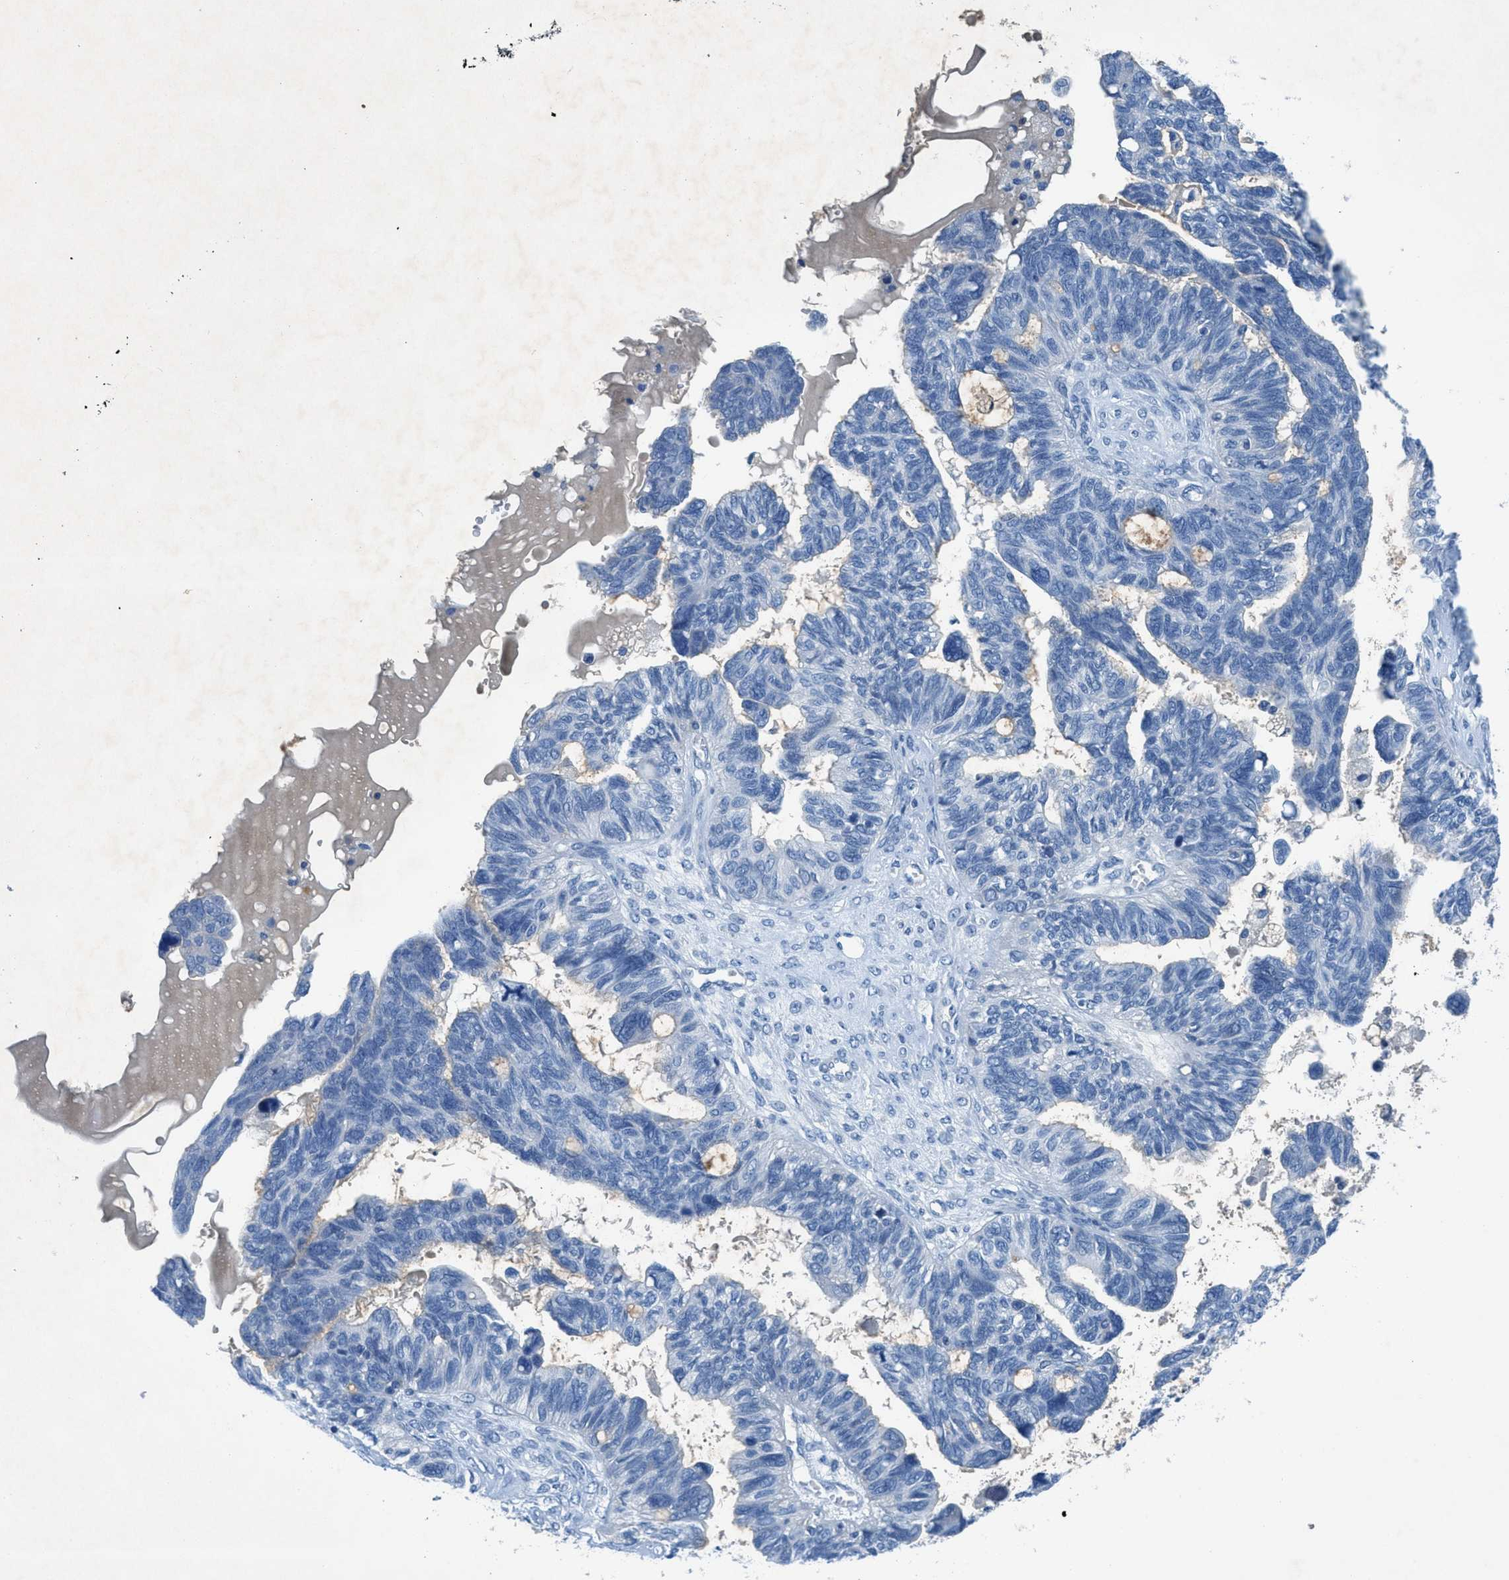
{"staining": {"intensity": "negative", "quantity": "none", "location": "none"}, "tissue": "ovarian cancer", "cell_type": "Tumor cells", "image_type": "cancer", "snomed": [{"axis": "morphology", "description": "Cystadenocarcinoma, serous, NOS"}, {"axis": "topography", "description": "Ovary"}], "caption": "An image of ovarian cancer stained for a protein exhibits no brown staining in tumor cells. The staining was performed using DAB (3,3'-diaminobenzidine) to visualize the protein expression in brown, while the nuclei were stained in blue with hematoxylin (Magnification: 20x).", "gene": "GALNT17", "patient": {"sex": "female", "age": 79}}